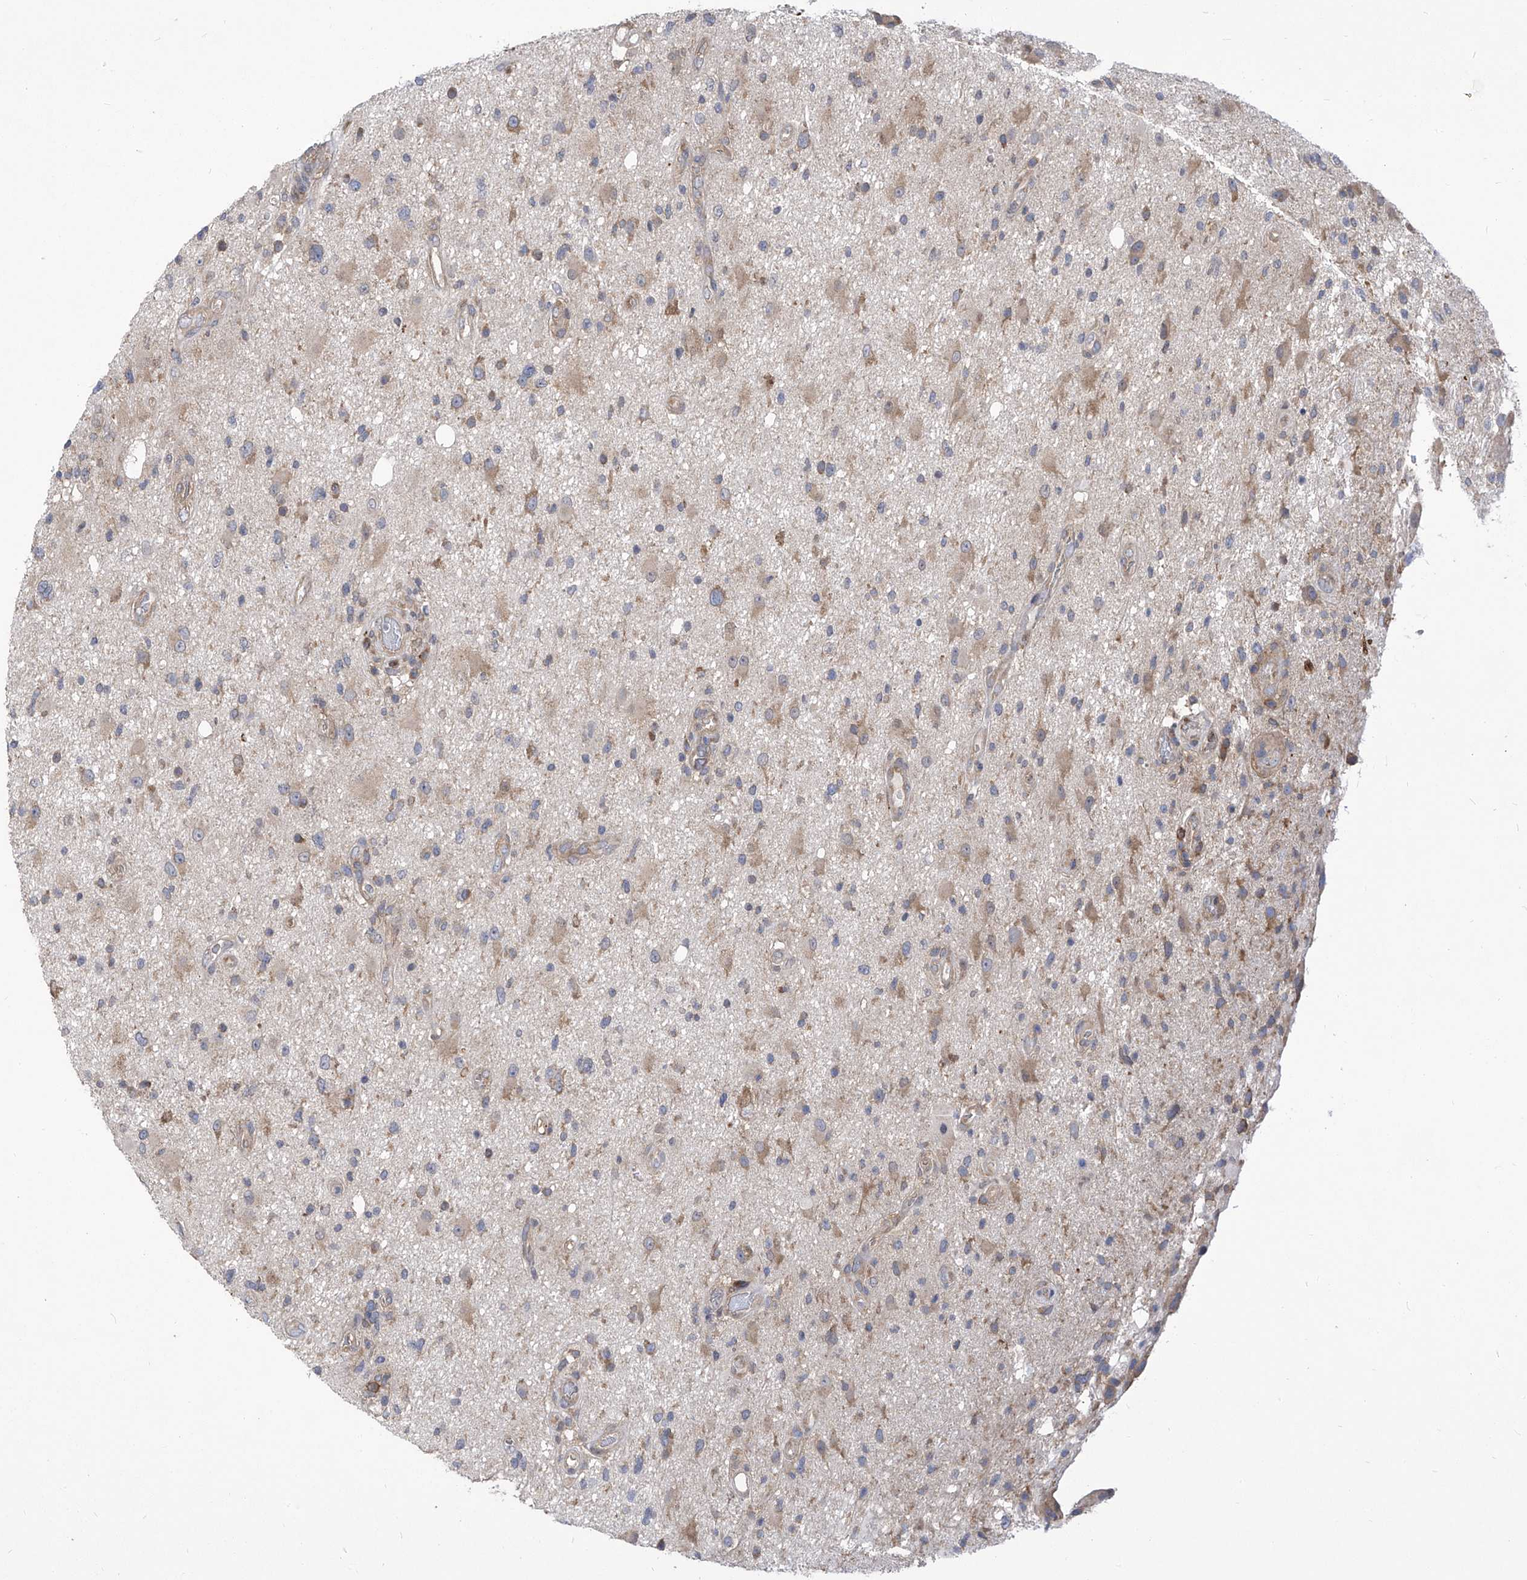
{"staining": {"intensity": "weak", "quantity": "<25%", "location": "cytoplasmic/membranous"}, "tissue": "glioma", "cell_type": "Tumor cells", "image_type": "cancer", "snomed": [{"axis": "morphology", "description": "Glioma, malignant, High grade"}, {"axis": "topography", "description": "Brain"}], "caption": "This is an IHC image of glioma. There is no expression in tumor cells.", "gene": "EIF3M", "patient": {"sex": "male", "age": 33}}